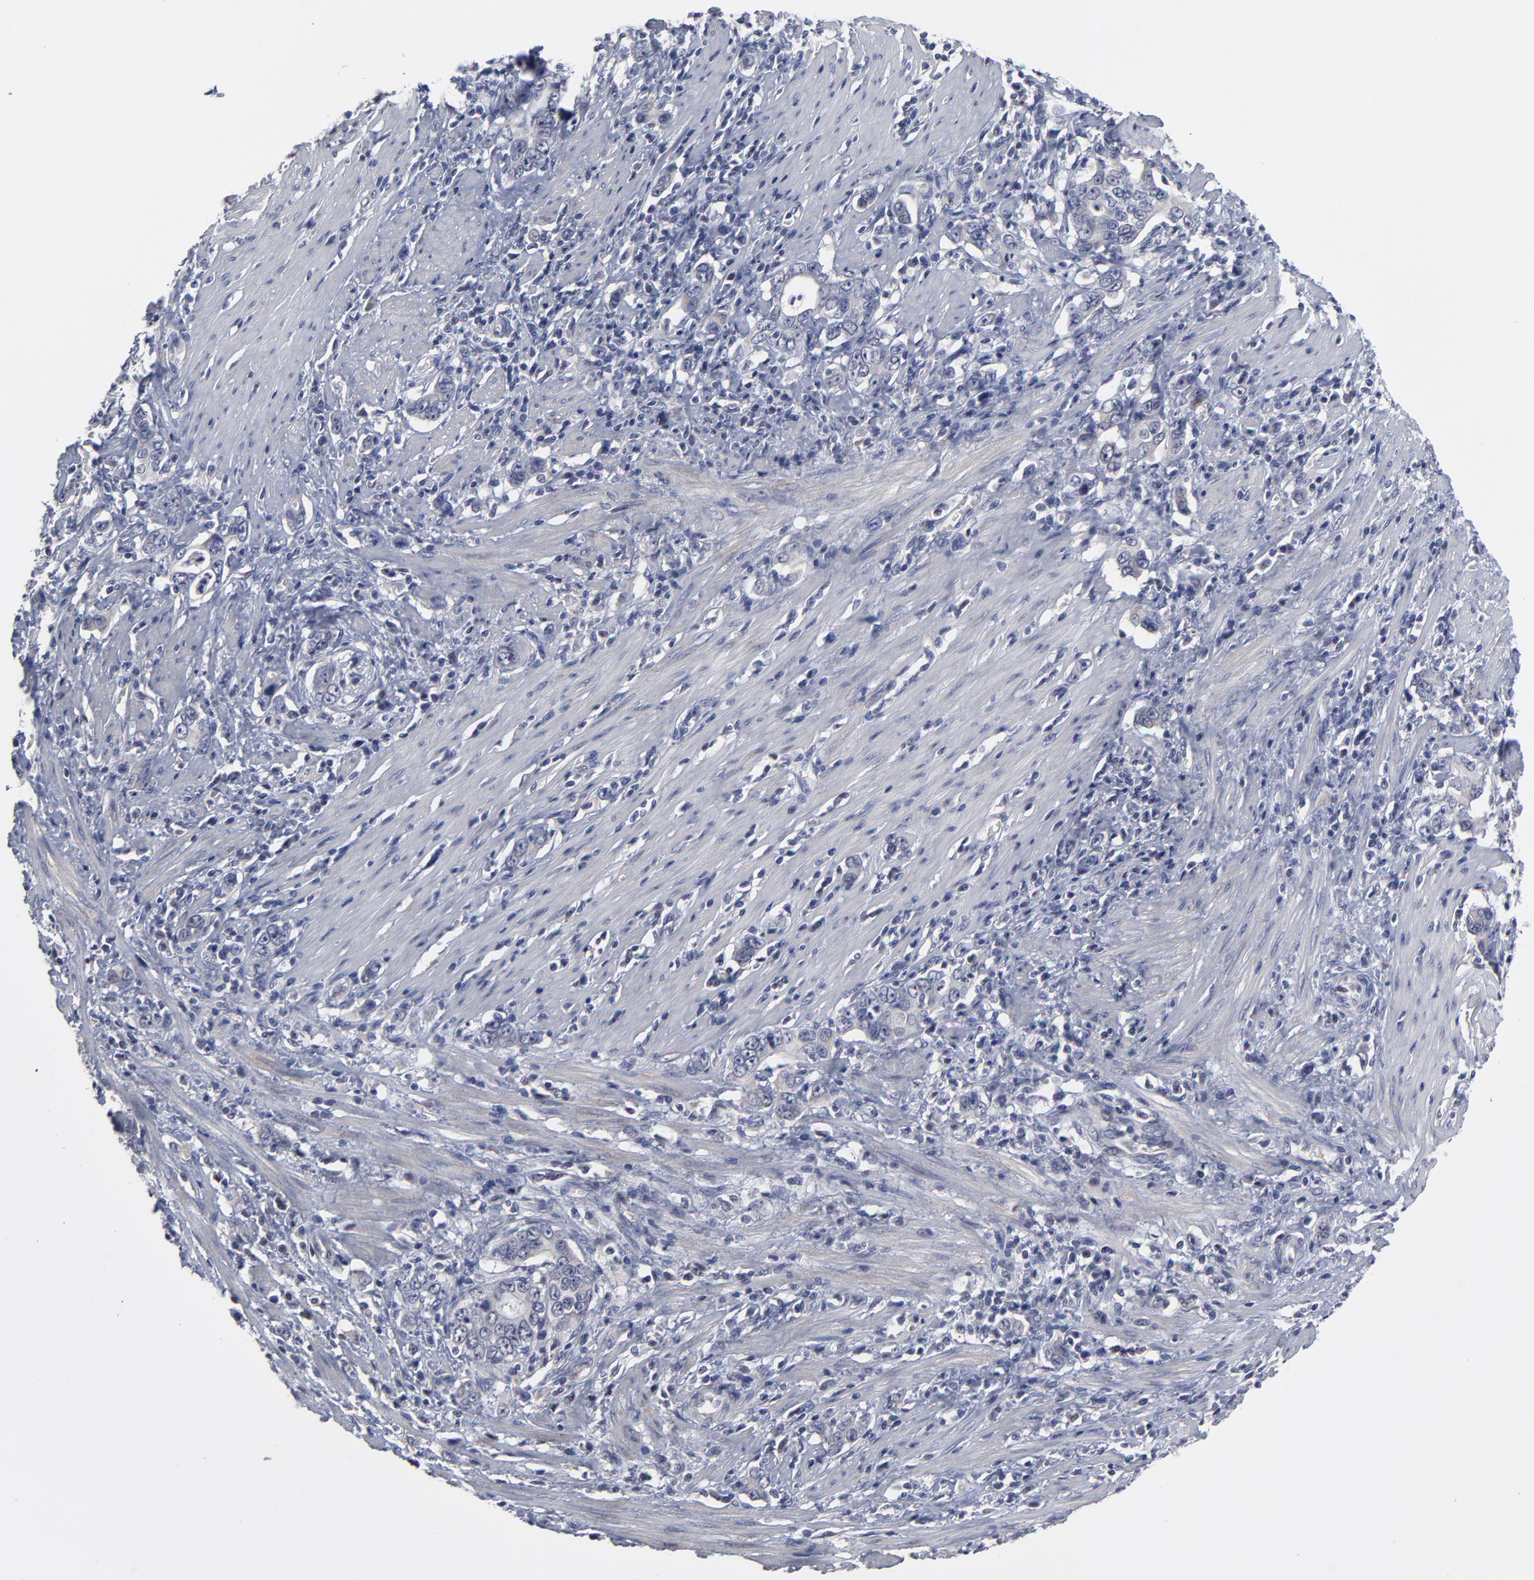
{"staining": {"intensity": "negative", "quantity": "none", "location": "none"}, "tissue": "stomach cancer", "cell_type": "Tumor cells", "image_type": "cancer", "snomed": [{"axis": "morphology", "description": "Adenocarcinoma, NOS"}, {"axis": "topography", "description": "Stomach, lower"}], "caption": "DAB (3,3'-diaminobenzidine) immunohistochemical staining of human adenocarcinoma (stomach) shows no significant staining in tumor cells.", "gene": "MAGEA10", "patient": {"sex": "female", "age": 72}}